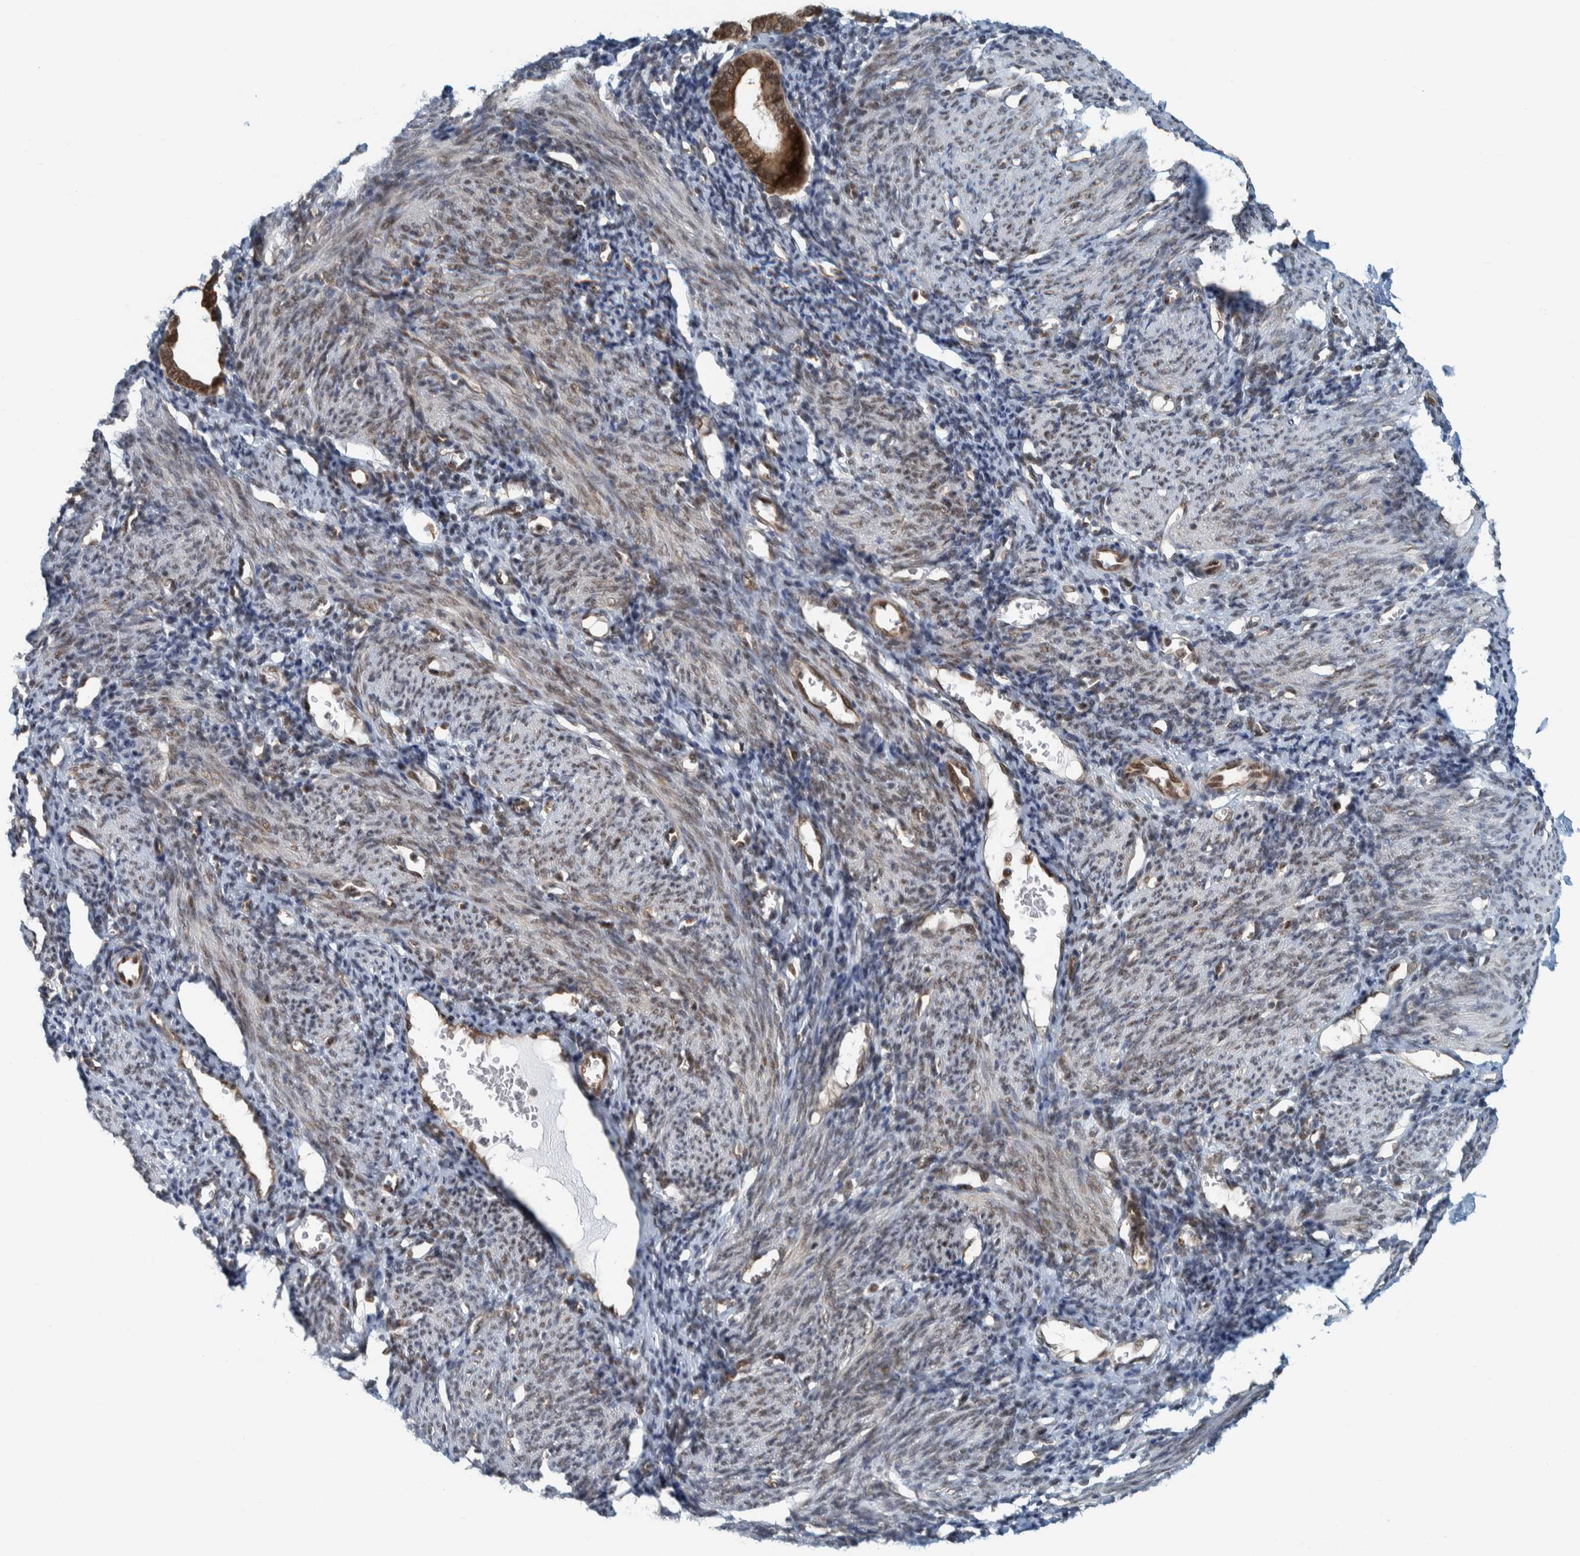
{"staining": {"intensity": "moderate", "quantity": "25%-75%", "location": "nuclear"}, "tissue": "endometrium", "cell_type": "Cells in endometrial stroma", "image_type": "normal", "snomed": [{"axis": "morphology", "description": "Normal tissue, NOS"}, {"axis": "morphology", "description": "Adenocarcinoma, NOS"}, {"axis": "topography", "description": "Endometrium"}], "caption": "Immunohistochemistry of normal endometrium displays medium levels of moderate nuclear positivity in approximately 25%-75% of cells in endometrial stroma. The staining was performed using DAB to visualize the protein expression in brown, while the nuclei were stained in blue with hematoxylin (Magnification: 20x).", "gene": "COPS3", "patient": {"sex": "female", "age": 57}}